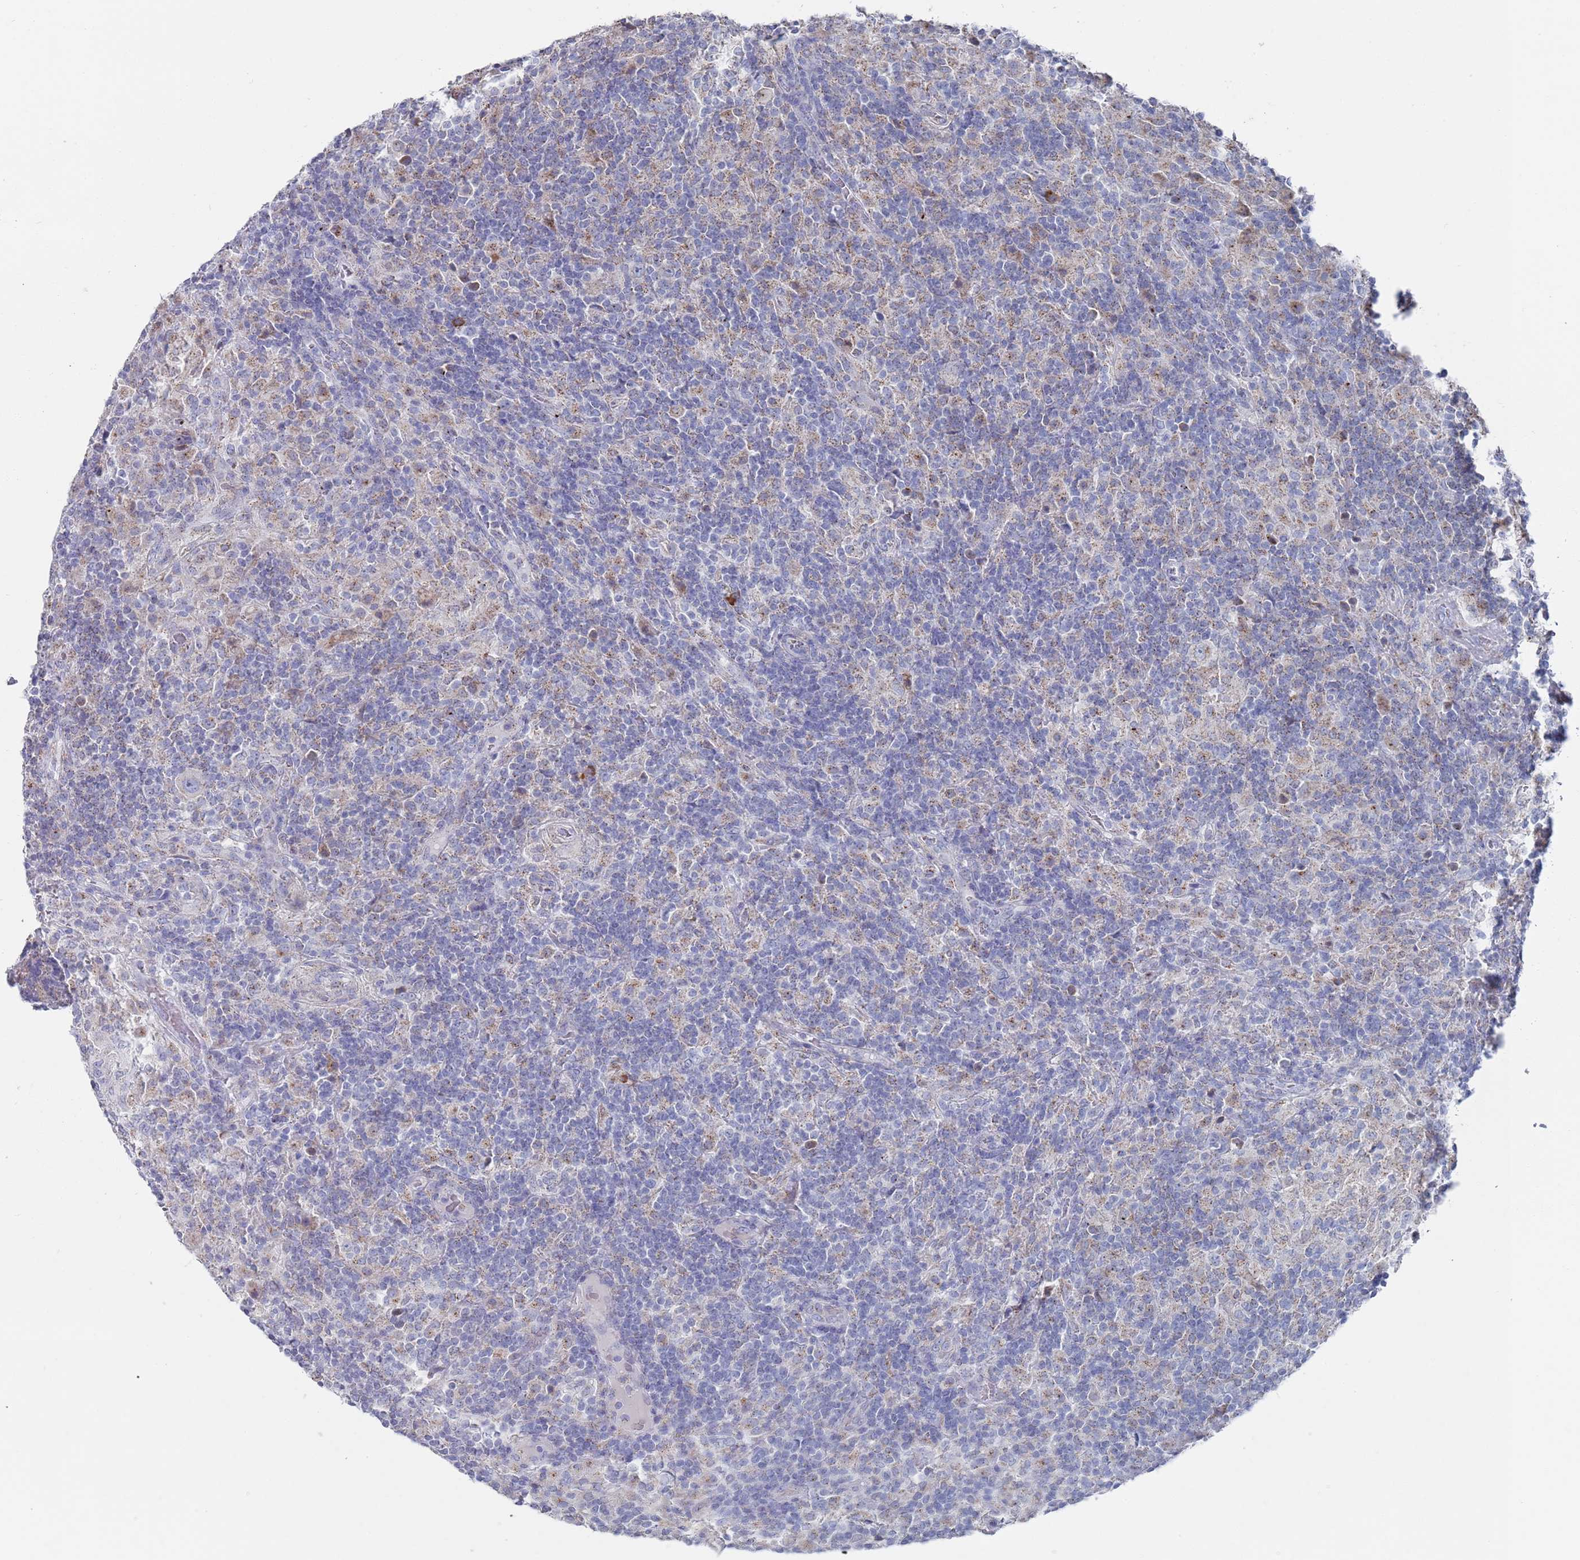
{"staining": {"intensity": "weak", "quantity": "25%-75%", "location": "cytoplasmic/membranous"}, "tissue": "lymphoma", "cell_type": "Tumor cells", "image_type": "cancer", "snomed": [{"axis": "morphology", "description": "Hodgkin's disease, NOS"}, {"axis": "topography", "description": "Lymph node"}], "caption": "Lymphoma stained for a protein demonstrates weak cytoplasmic/membranous positivity in tumor cells.", "gene": "MAT1A", "patient": {"sex": "male", "age": 70}}